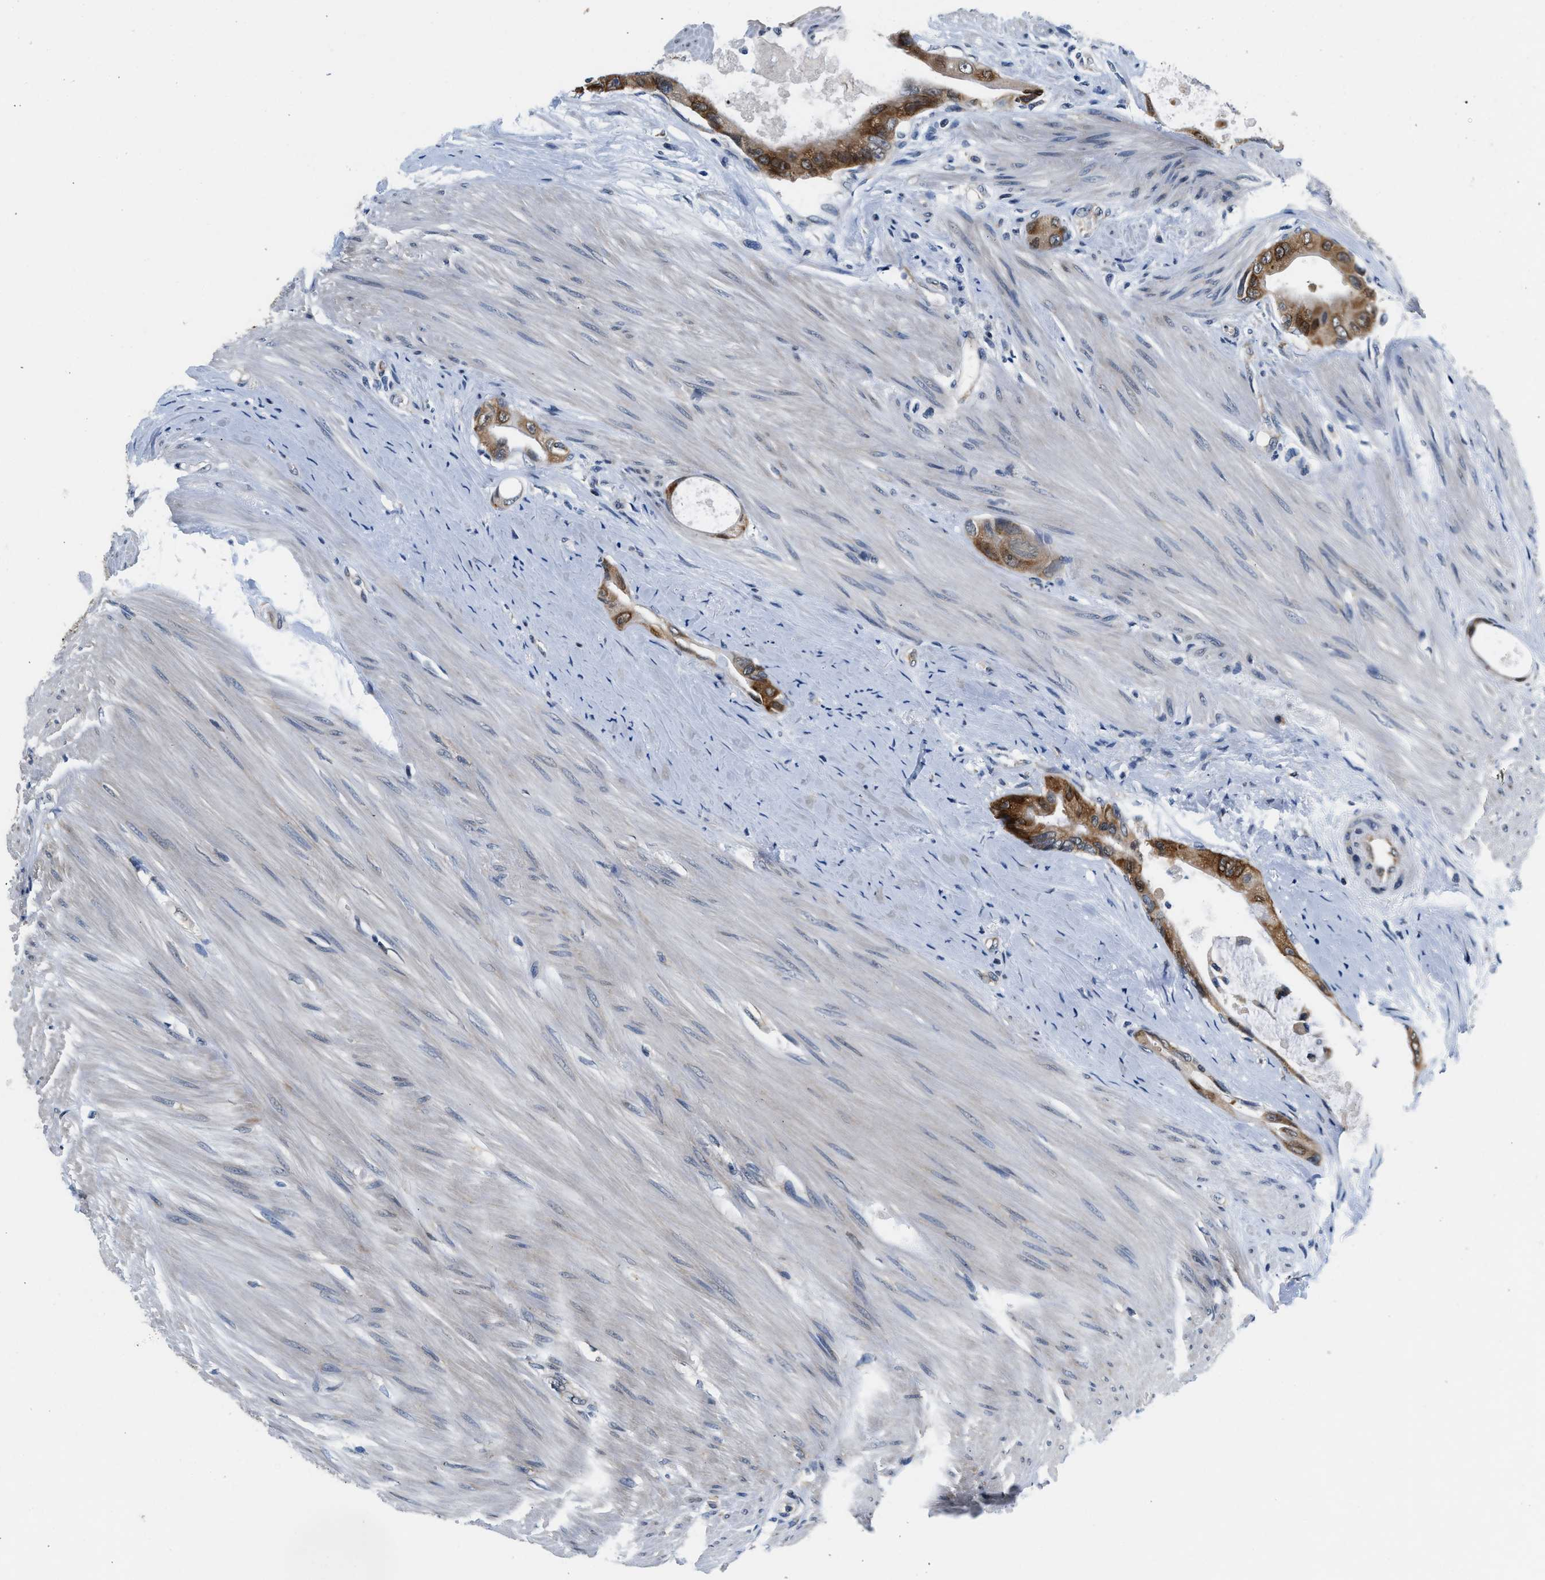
{"staining": {"intensity": "strong", "quantity": ">75%", "location": "cytoplasmic/membranous"}, "tissue": "colorectal cancer", "cell_type": "Tumor cells", "image_type": "cancer", "snomed": [{"axis": "morphology", "description": "Adenocarcinoma, NOS"}, {"axis": "topography", "description": "Rectum"}], "caption": "The micrograph demonstrates immunohistochemical staining of adenocarcinoma (colorectal). There is strong cytoplasmic/membranous expression is seen in approximately >75% of tumor cells.", "gene": "PA2G4", "patient": {"sex": "male", "age": 51}}